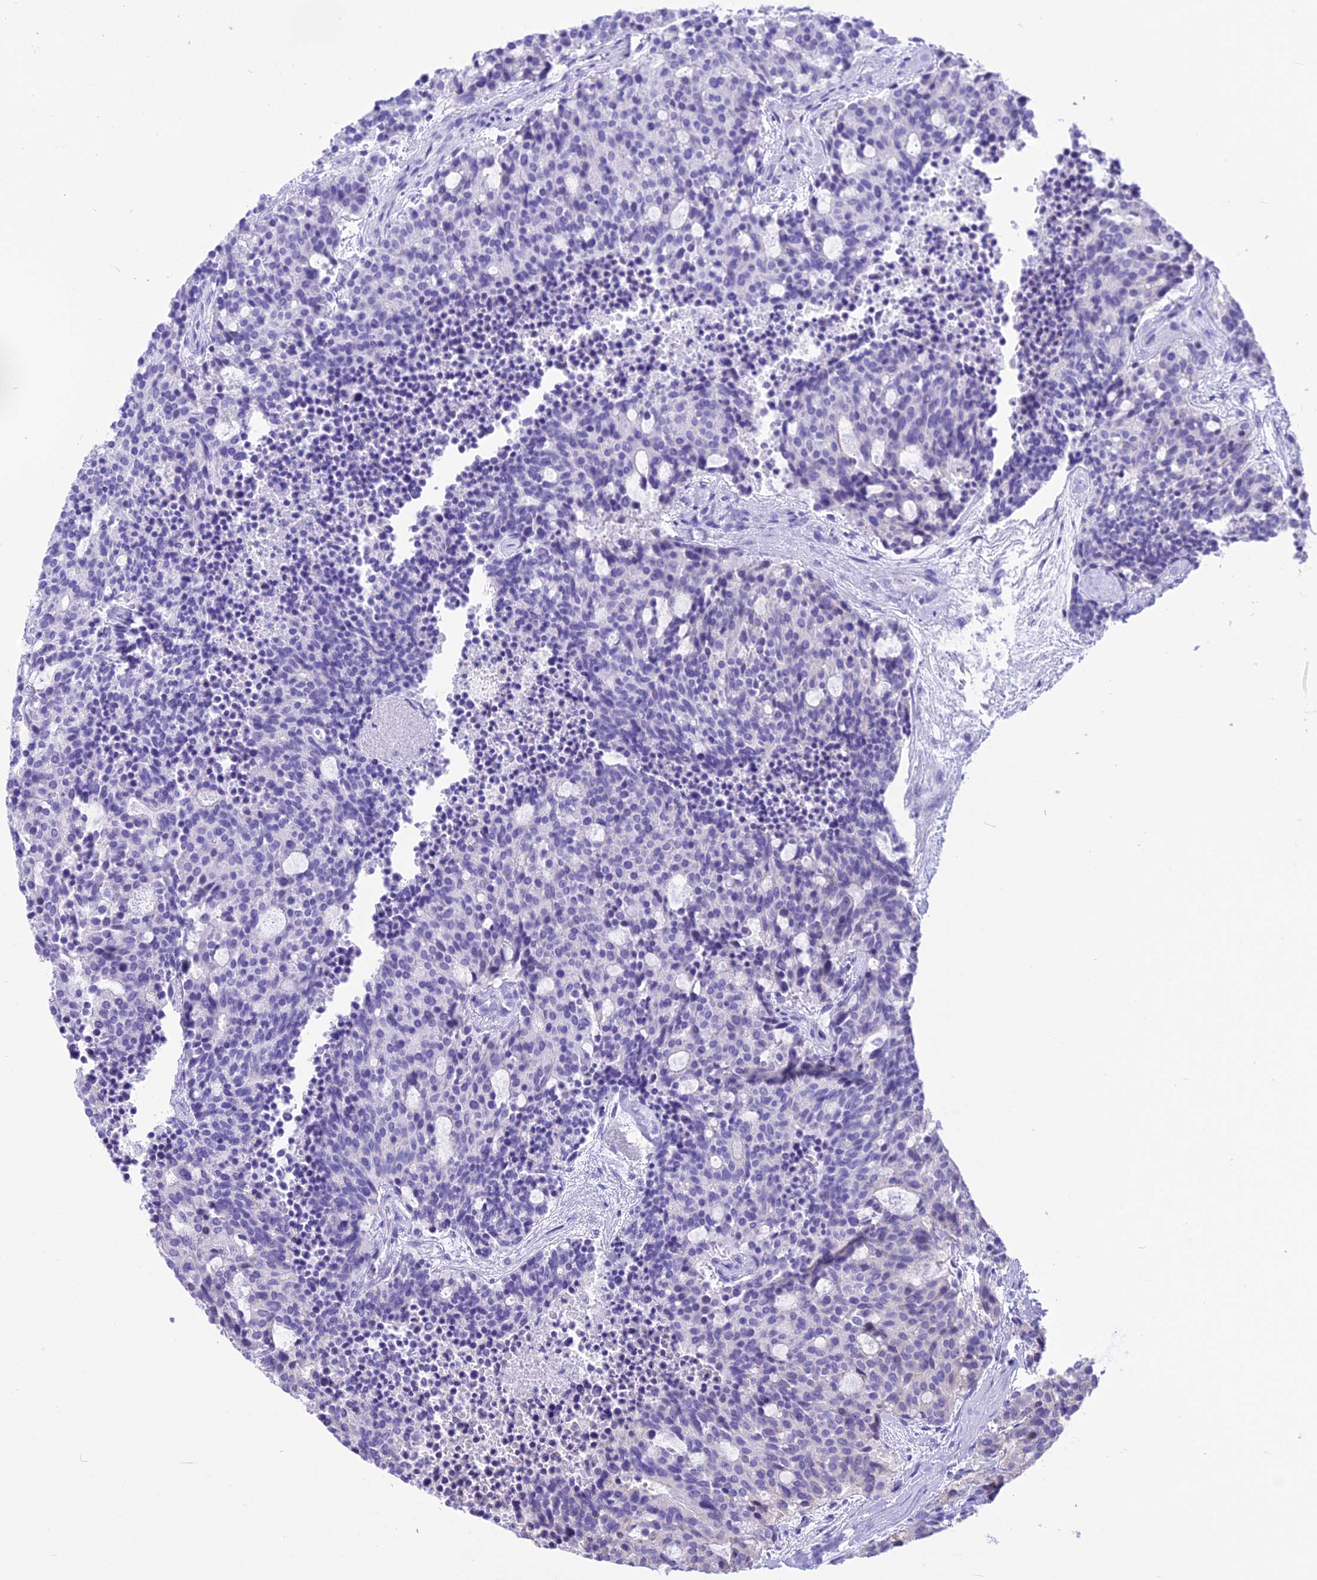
{"staining": {"intensity": "negative", "quantity": "none", "location": "none"}, "tissue": "carcinoid", "cell_type": "Tumor cells", "image_type": "cancer", "snomed": [{"axis": "morphology", "description": "Carcinoid, malignant, NOS"}, {"axis": "topography", "description": "Pancreas"}], "caption": "Photomicrograph shows no significant protein positivity in tumor cells of carcinoid.", "gene": "CMSS1", "patient": {"sex": "female", "age": 54}}